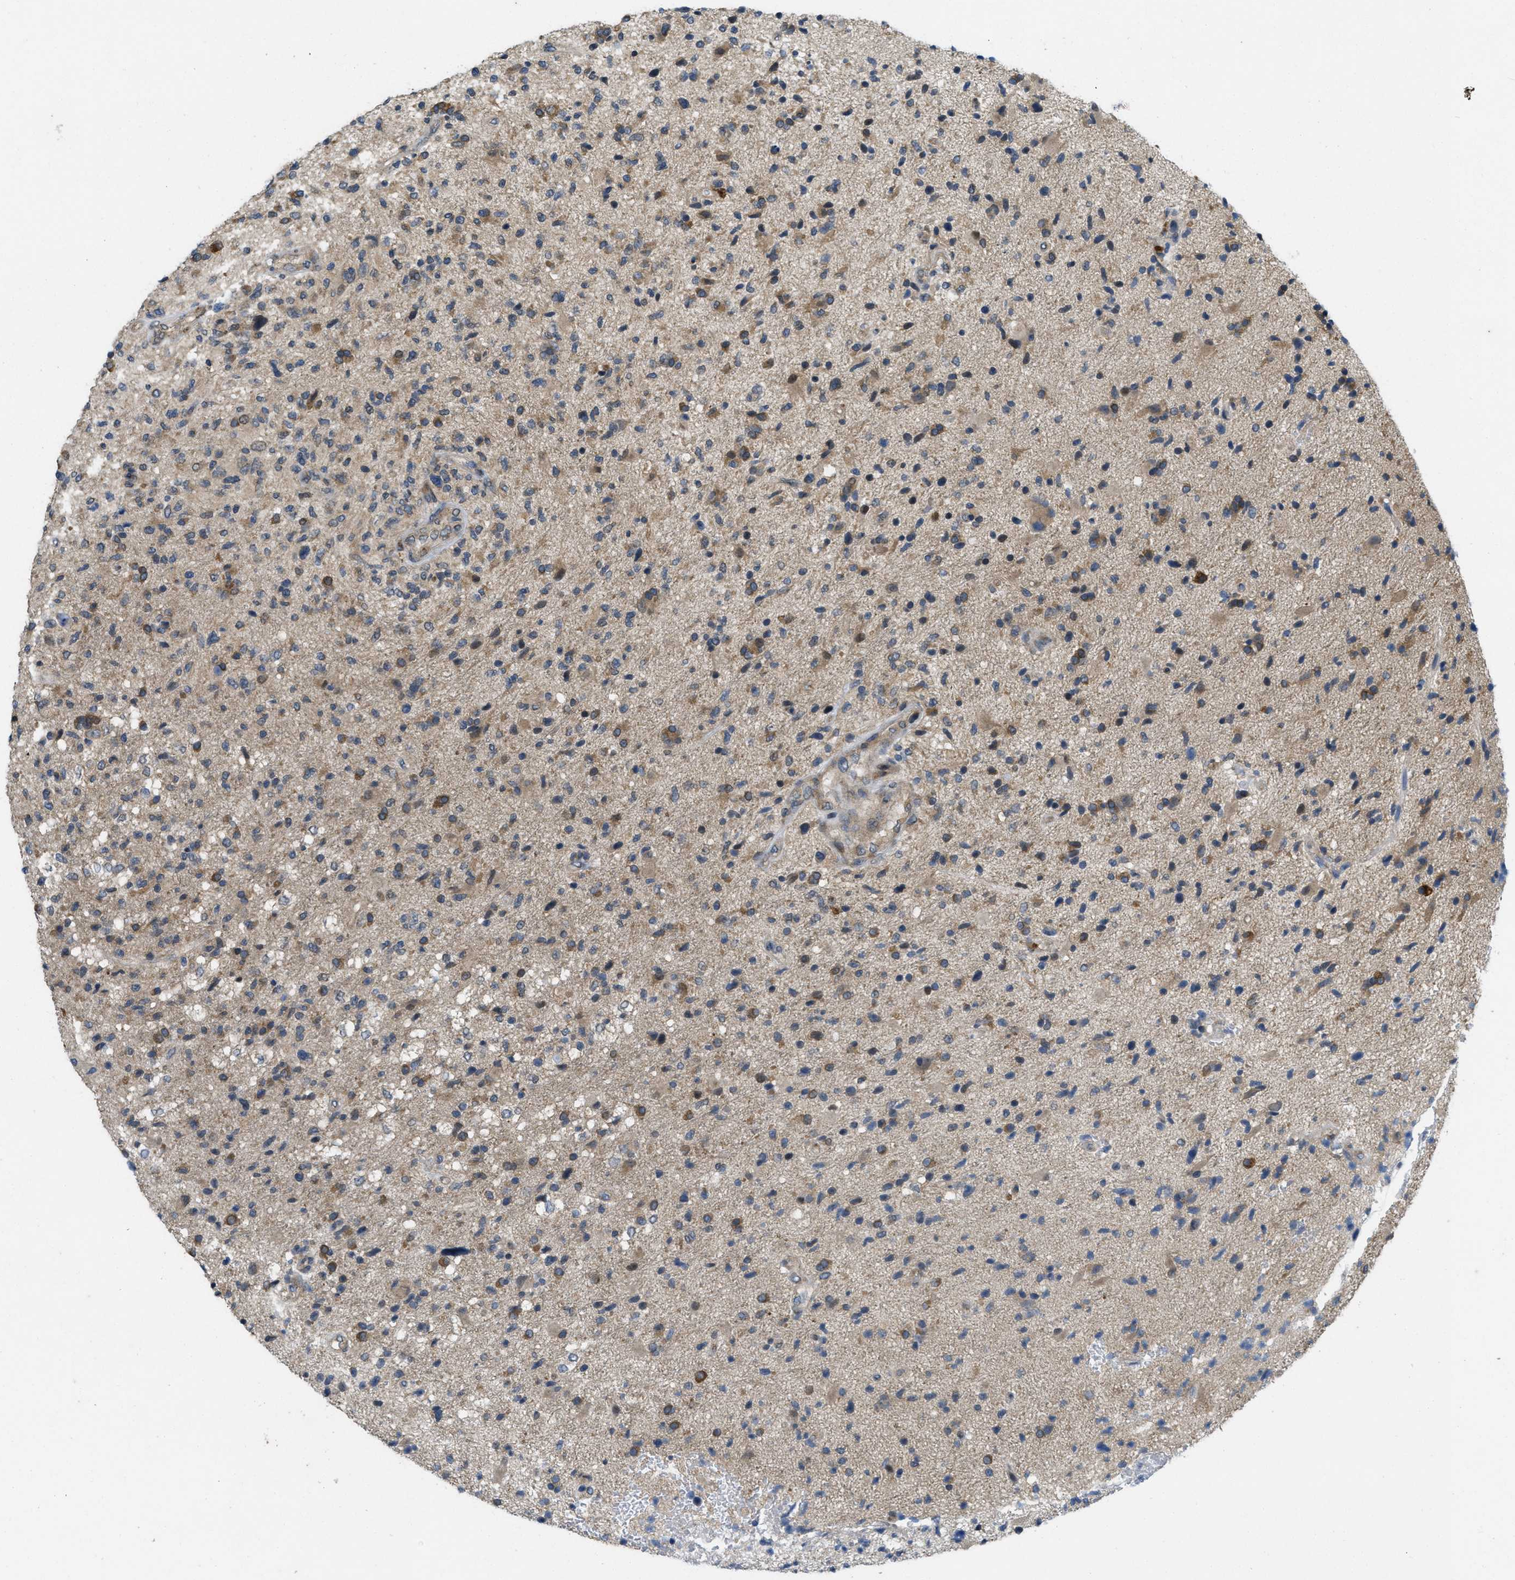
{"staining": {"intensity": "moderate", "quantity": "25%-75%", "location": "cytoplasmic/membranous"}, "tissue": "glioma", "cell_type": "Tumor cells", "image_type": "cancer", "snomed": [{"axis": "morphology", "description": "Glioma, malignant, High grade"}, {"axis": "topography", "description": "Brain"}], "caption": "This is a photomicrograph of immunohistochemistry staining of glioma, which shows moderate staining in the cytoplasmic/membranous of tumor cells.", "gene": "IFNLR1", "patient": {"sex": "male", "age": 72}}